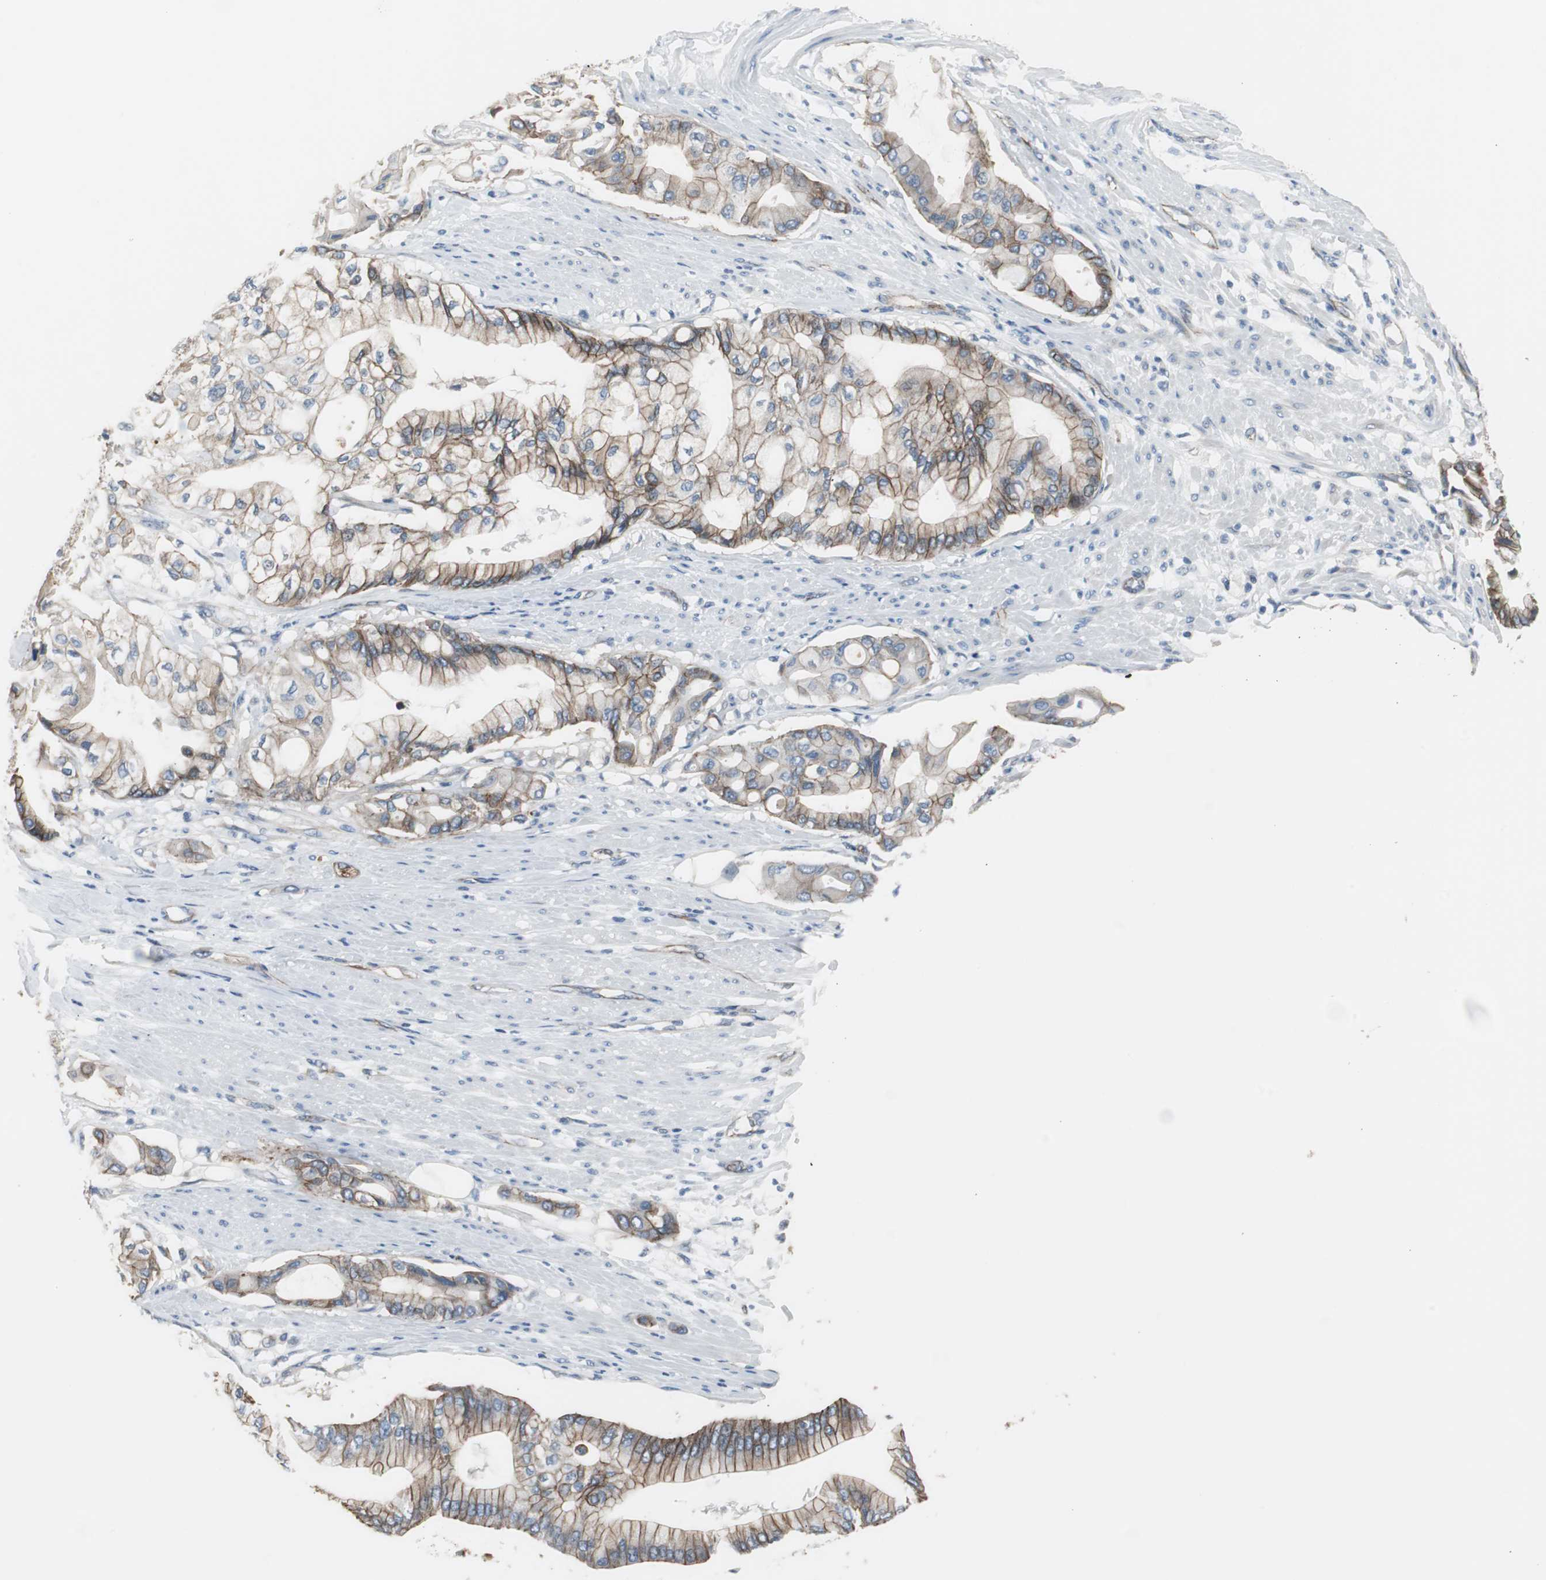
{"staining": {"intensity": "moderate", "quantity": ">75%", "location": "cytoplasmic/membranous"}, "tissue": "pancreatic cancer", "cell_type": "Tumor cells", "image_type": "cancer", "snomed": [{"axis": "morphology", "description": "Adenocarcinoma, NOS"}, {"axis": "morphology", "description": "Adenocarcinoma, metastatic, NOS"}, {"axis": "topography", "description": "Lymph node"}, {"axis": "topography", "description": "Pancreas"}, {"axis": "topography", "description": "Duodenum"}], "caption": "Adenocarcinoma (pancreatic) stained with DAB (3,3'-diaminobenzidine) immunohistochemistry (IHC) reveals medium levels of moderate cytoplasmic/membranous expression in approximately >75% of tumor cells.", "gene": "STXBP4", "patient": {"sex": "female", "age": 64}}